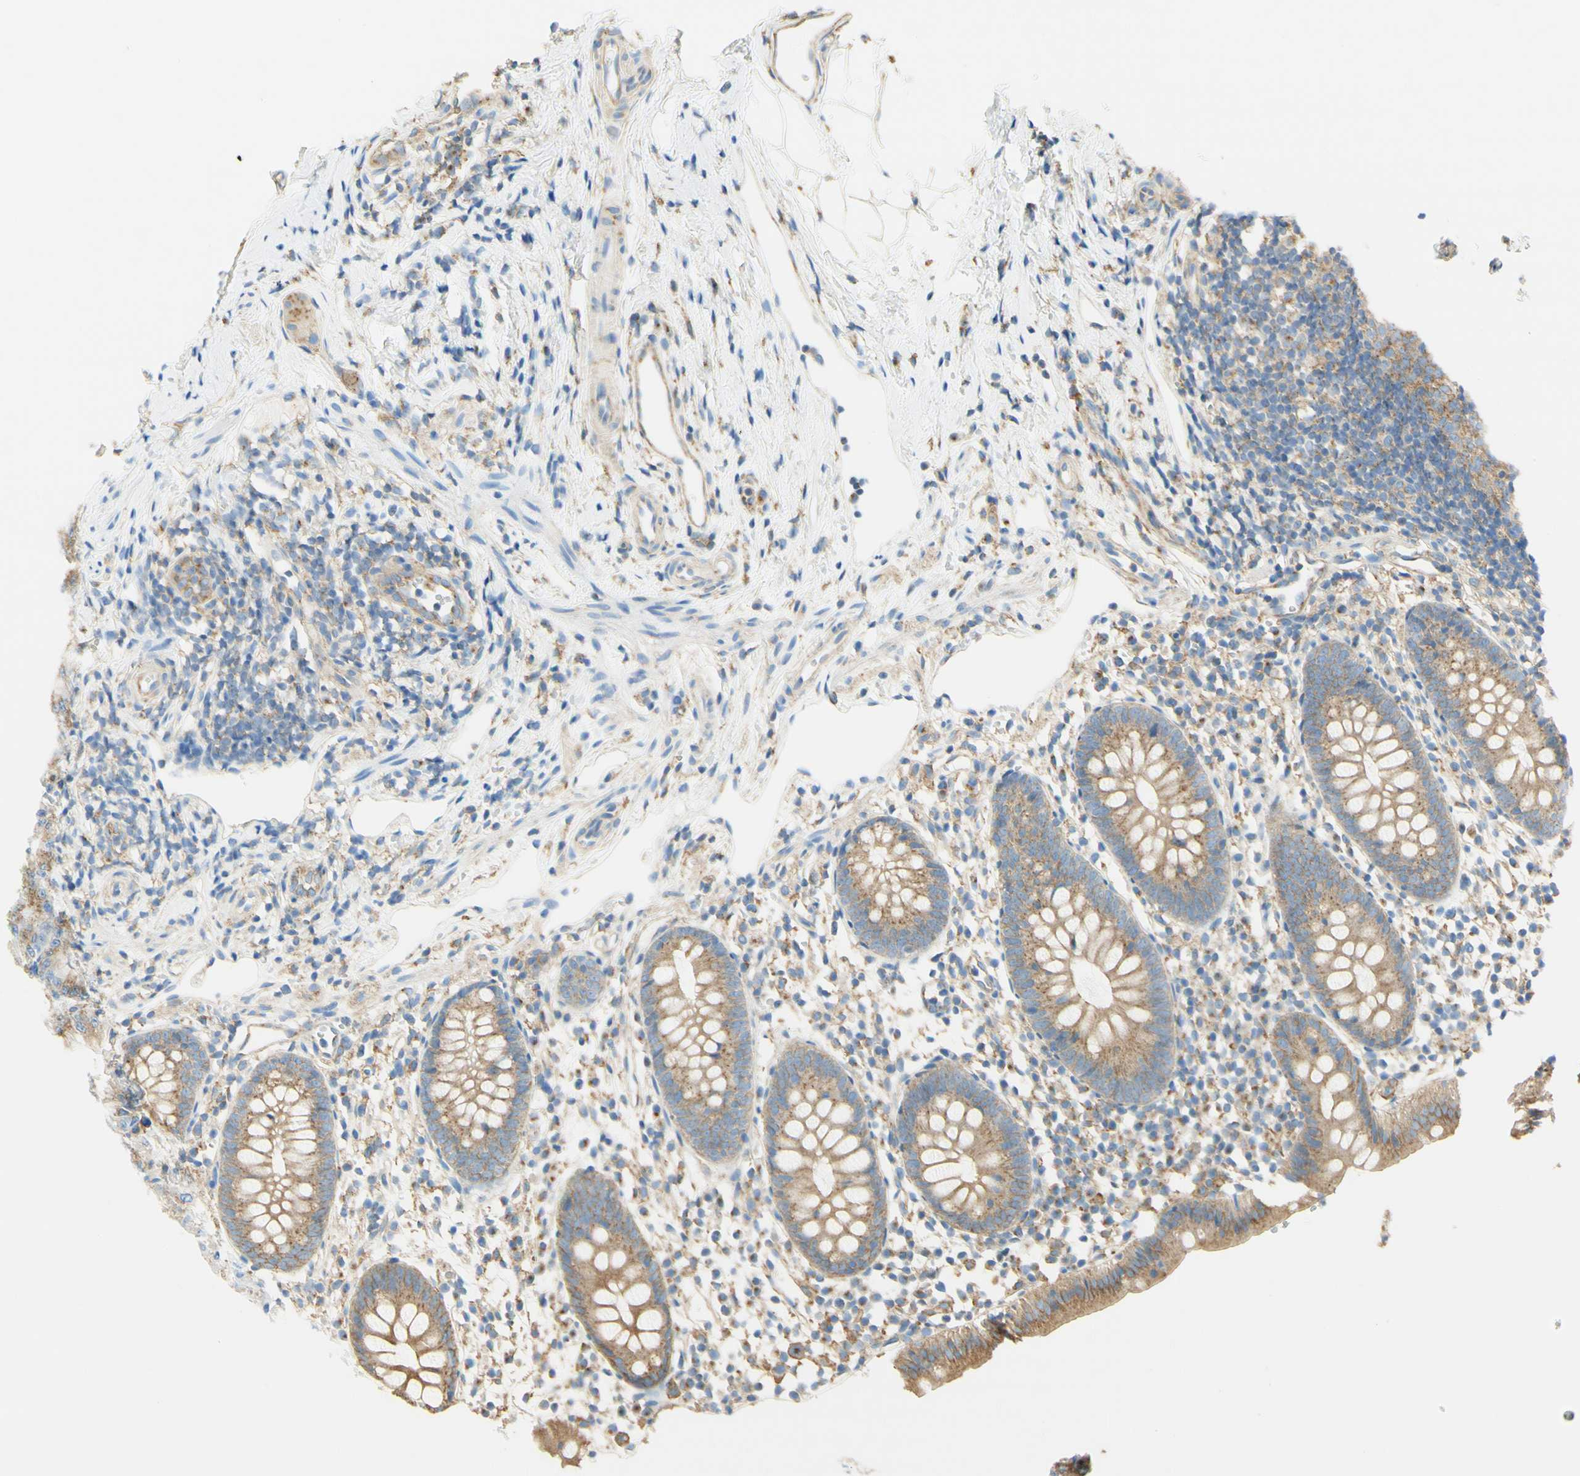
{"staining": {"intensity": "weak", "quantity": ">75%", "location": "cytoplasmic/membranous"}, "tissue": "appendix", "cell_type": "Glandular cells", "image_type": "normal", "snomed": [{"axis": "morphology", "description": "Normal tissue, NOS"}, {"axis": "topography", "description": "Appendix"}], "caption": "Appendix stained with IHC demonstrates weak cytoplasmic/membranous positivity in approximately >75% of glandular cells.", "gene": "CLTC", "patient": {"sex": "female", "age": 20}}